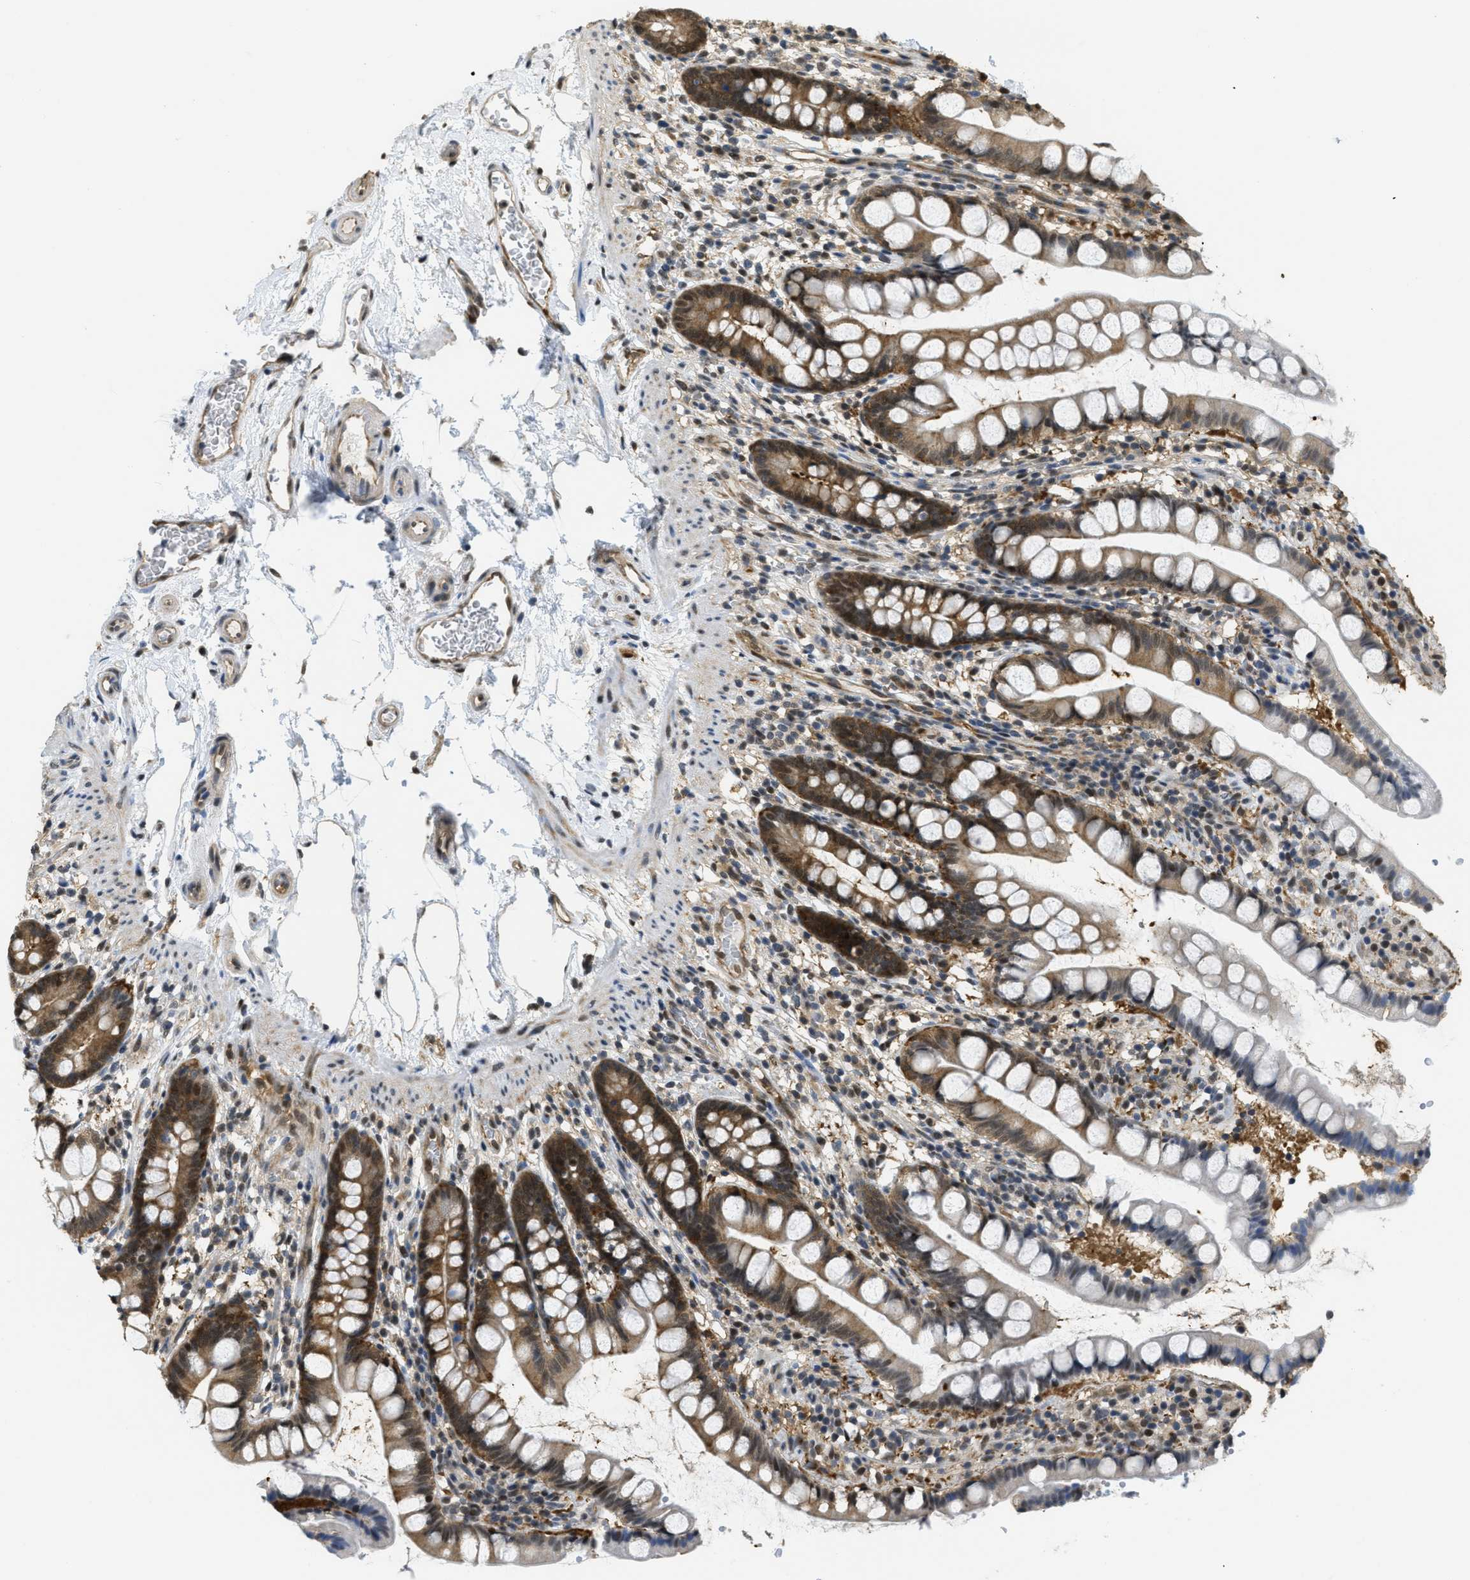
{"staining": {"intensity": "moderate", "quantity": "25%-75%", "location": "cytoplasmic/membranous,nuclear"}, "tissue": "small intestine", "cell_type": "Glandular cells", "image_type": "normal", "snomed": [{"axis": "morphology", "description": "Normal tissue, NOS"}, {"axis": "topography", "description": "Small intestine"}], "caption": "Moderate cytoplasmic/membranous,nuclear positivity is seen in about 25%-75% of glandular cells in normal small intestine.", "gene": "PSMC5", "patient": {"sex": "female", "age": 84}}